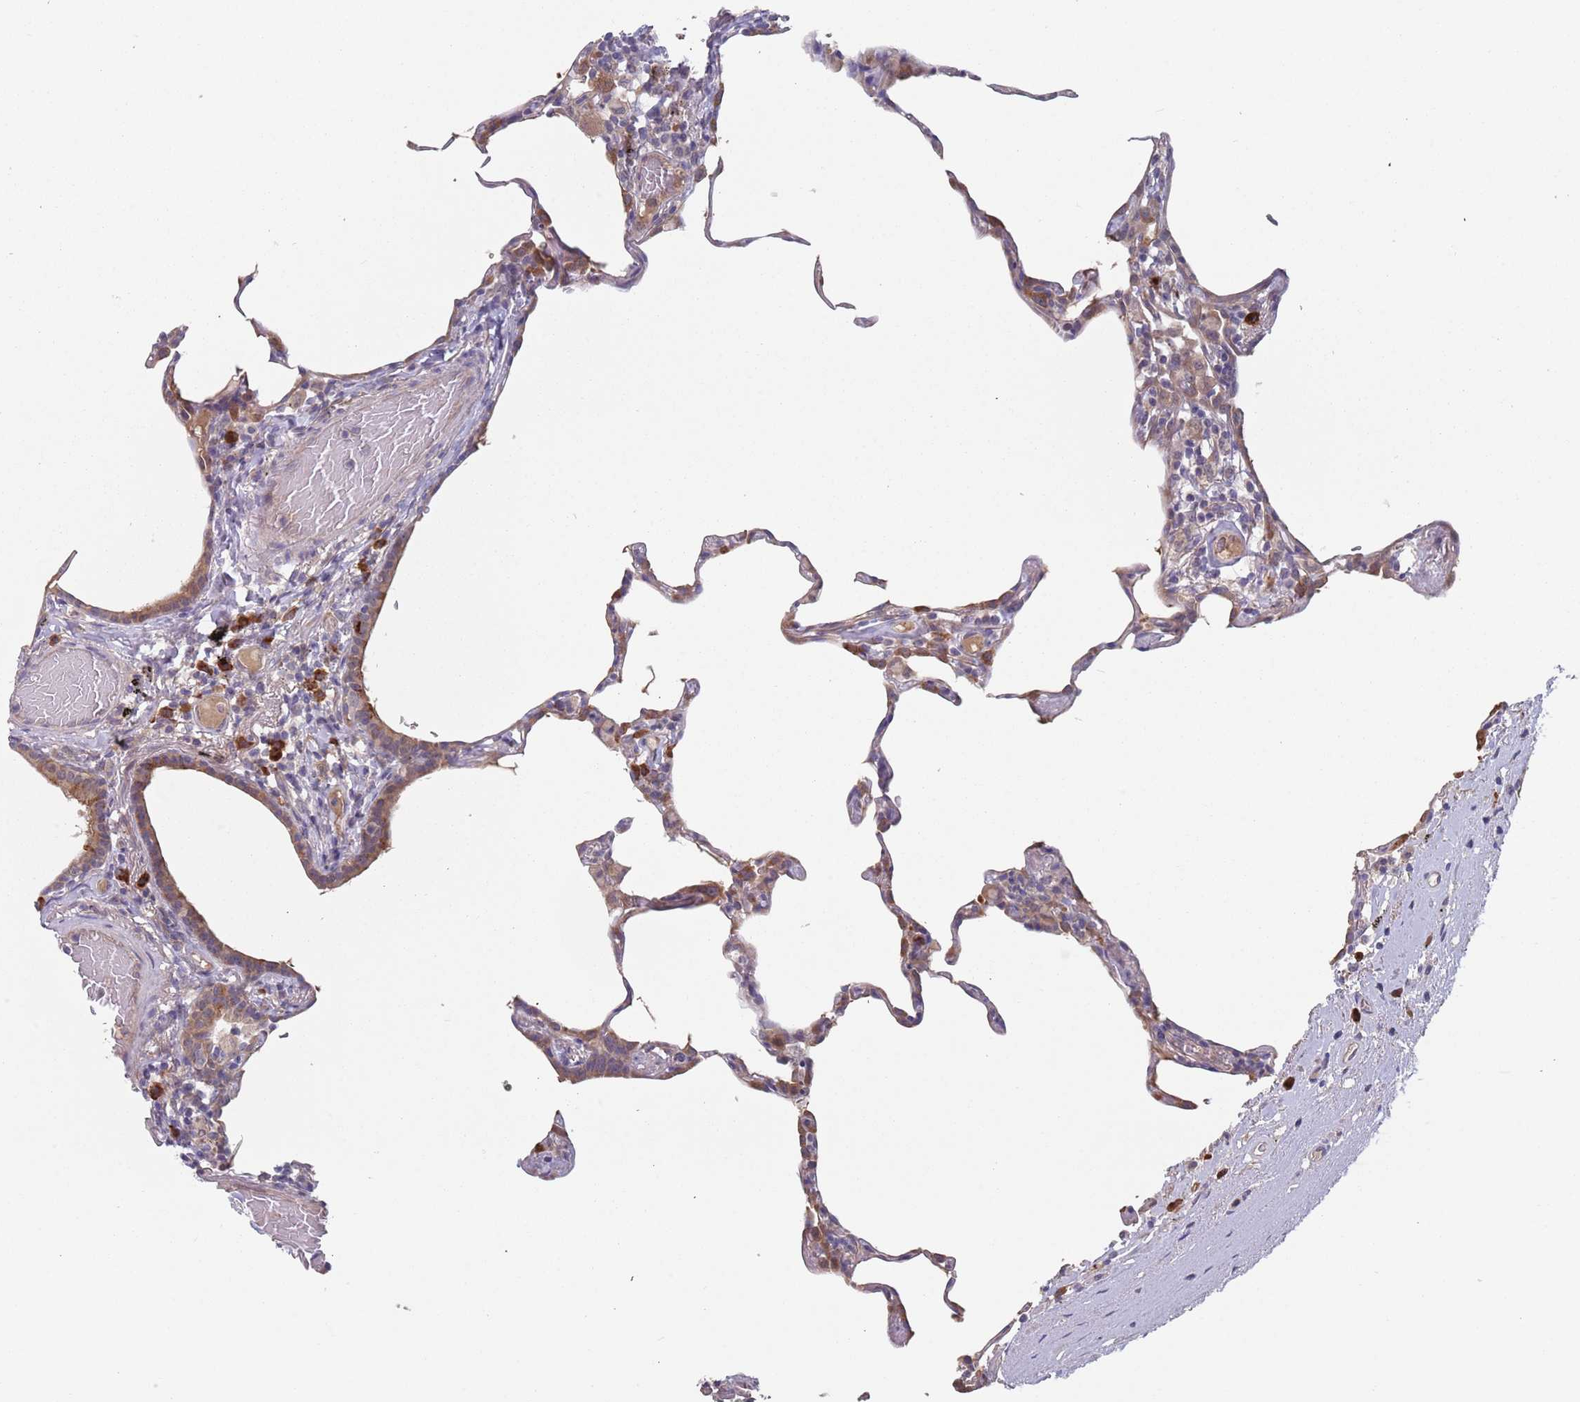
{"staining": {"intensity": "moderate", "quantity": "<25%", "location": "cytoplasmic/membranous"}, "tissue": "lung", "cell_type": "Alveolar cells", "image_type": "normal", "snomed": [{"axis": "morphology", "description": "Normal tissue, NOS"}, {"axis": "topography", "description": "Lung"}], "caption": "Protein expression analysis of benign lung reveals moderate cytoplasmic/membranous staining in about <25% of alveolar cells. (IHC, brightfield microscopy, high magnification).", "gene": "ZNF140", "patient": {"sex": "female", "age": 57}}